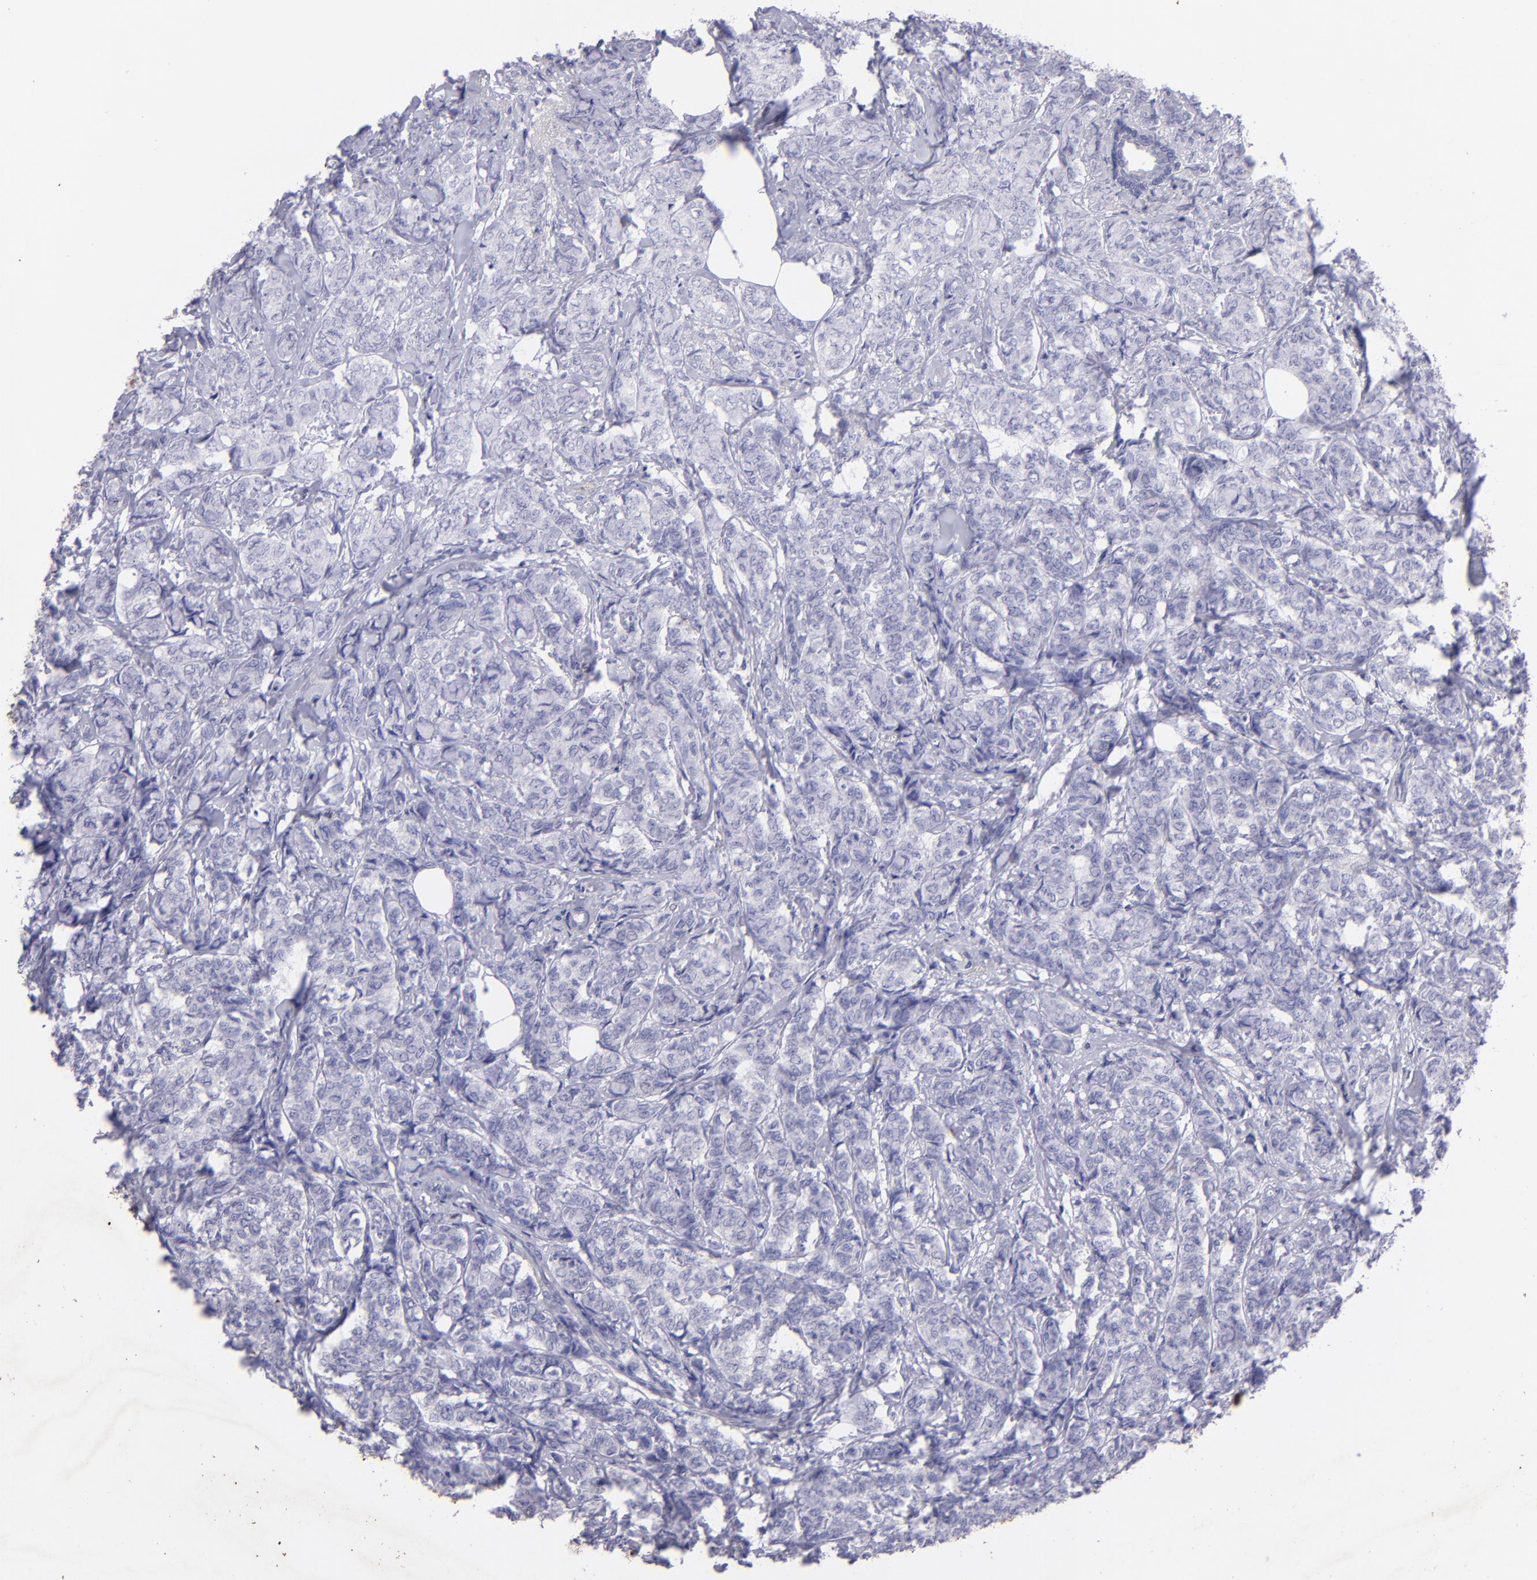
{"staining": {"intensity": "negative", "quantity": "none", "location": "none"}, "tissue": "breast cancer", "cell_type": "Tumor cells", "image_type": "cancer", "snomed": [{"axis": "morphology", "description": "Lobular carcinoma"}, {"axis": "topography", "description": "Breast"}], "caption": "Protein analysis of breast cancer (lobular carcinoma) reveals no significant staining in tumor cells. Brightfield microscopy of immunohistochemistry (IHC) stained with DAB (3,3'-diaminobenzidine) (brown) and hematoxylin (blue), captured at high magnification.", "gene": "FGB", "patient": {"sex": "female", "age": 60}}